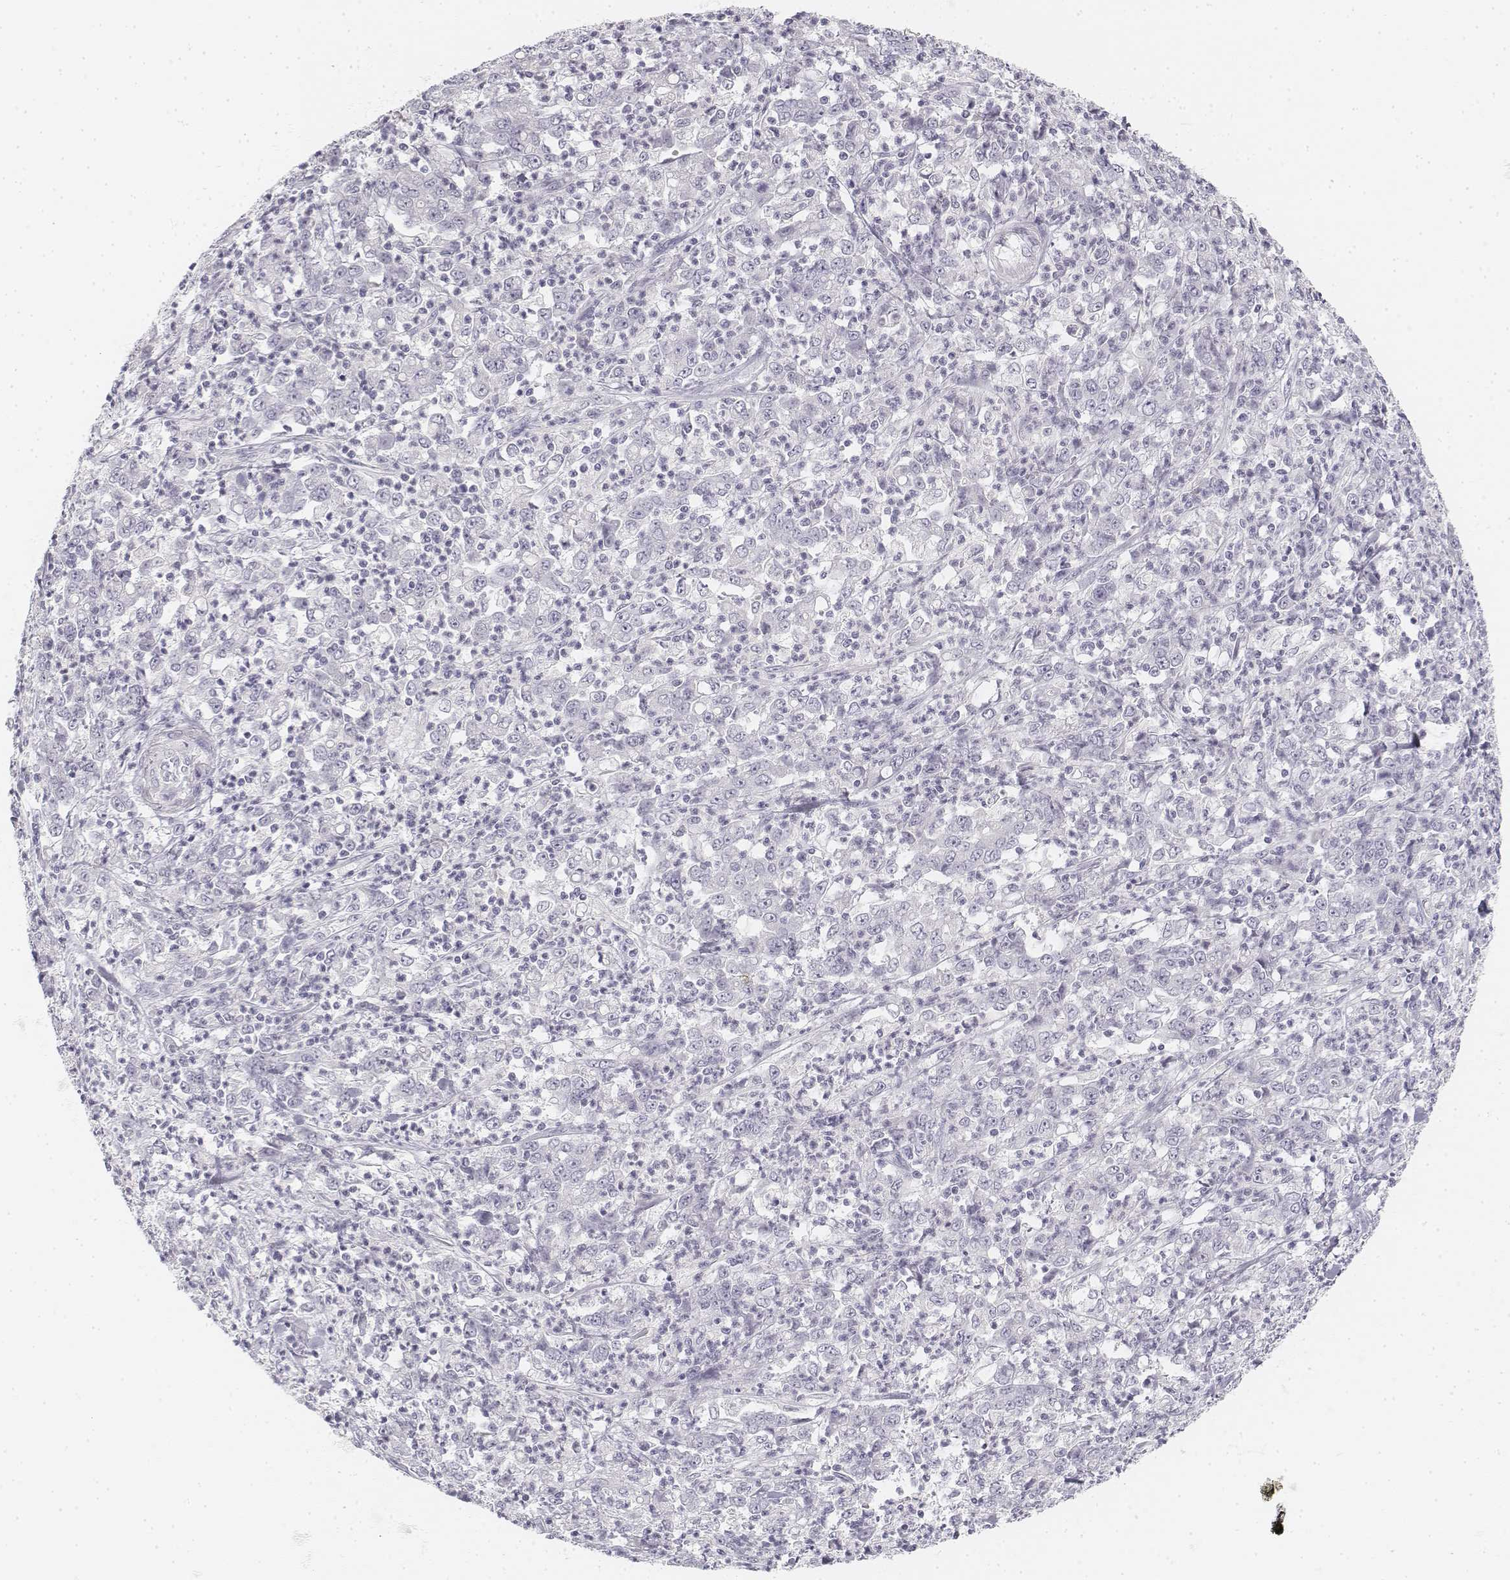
{"staining": {"intensity": "negative", "quantity": "none", "location": "none"}, "tissue": "stomach cancer", "cell_type": "Tumor cells", "image_type": "cancer", "snomed": [{"axis": "morphology", "description": "Adenocarcinoma, NOS"}, {"axis": "topography", "description": "Stomach, lower"}], "caption": "Stomach cancer (adenocarcinoma) stained for a protein using IHC exhibits no staining tumor cells.", "gene": "KRT25", "patient": {"sex": "female", "age": 71}}